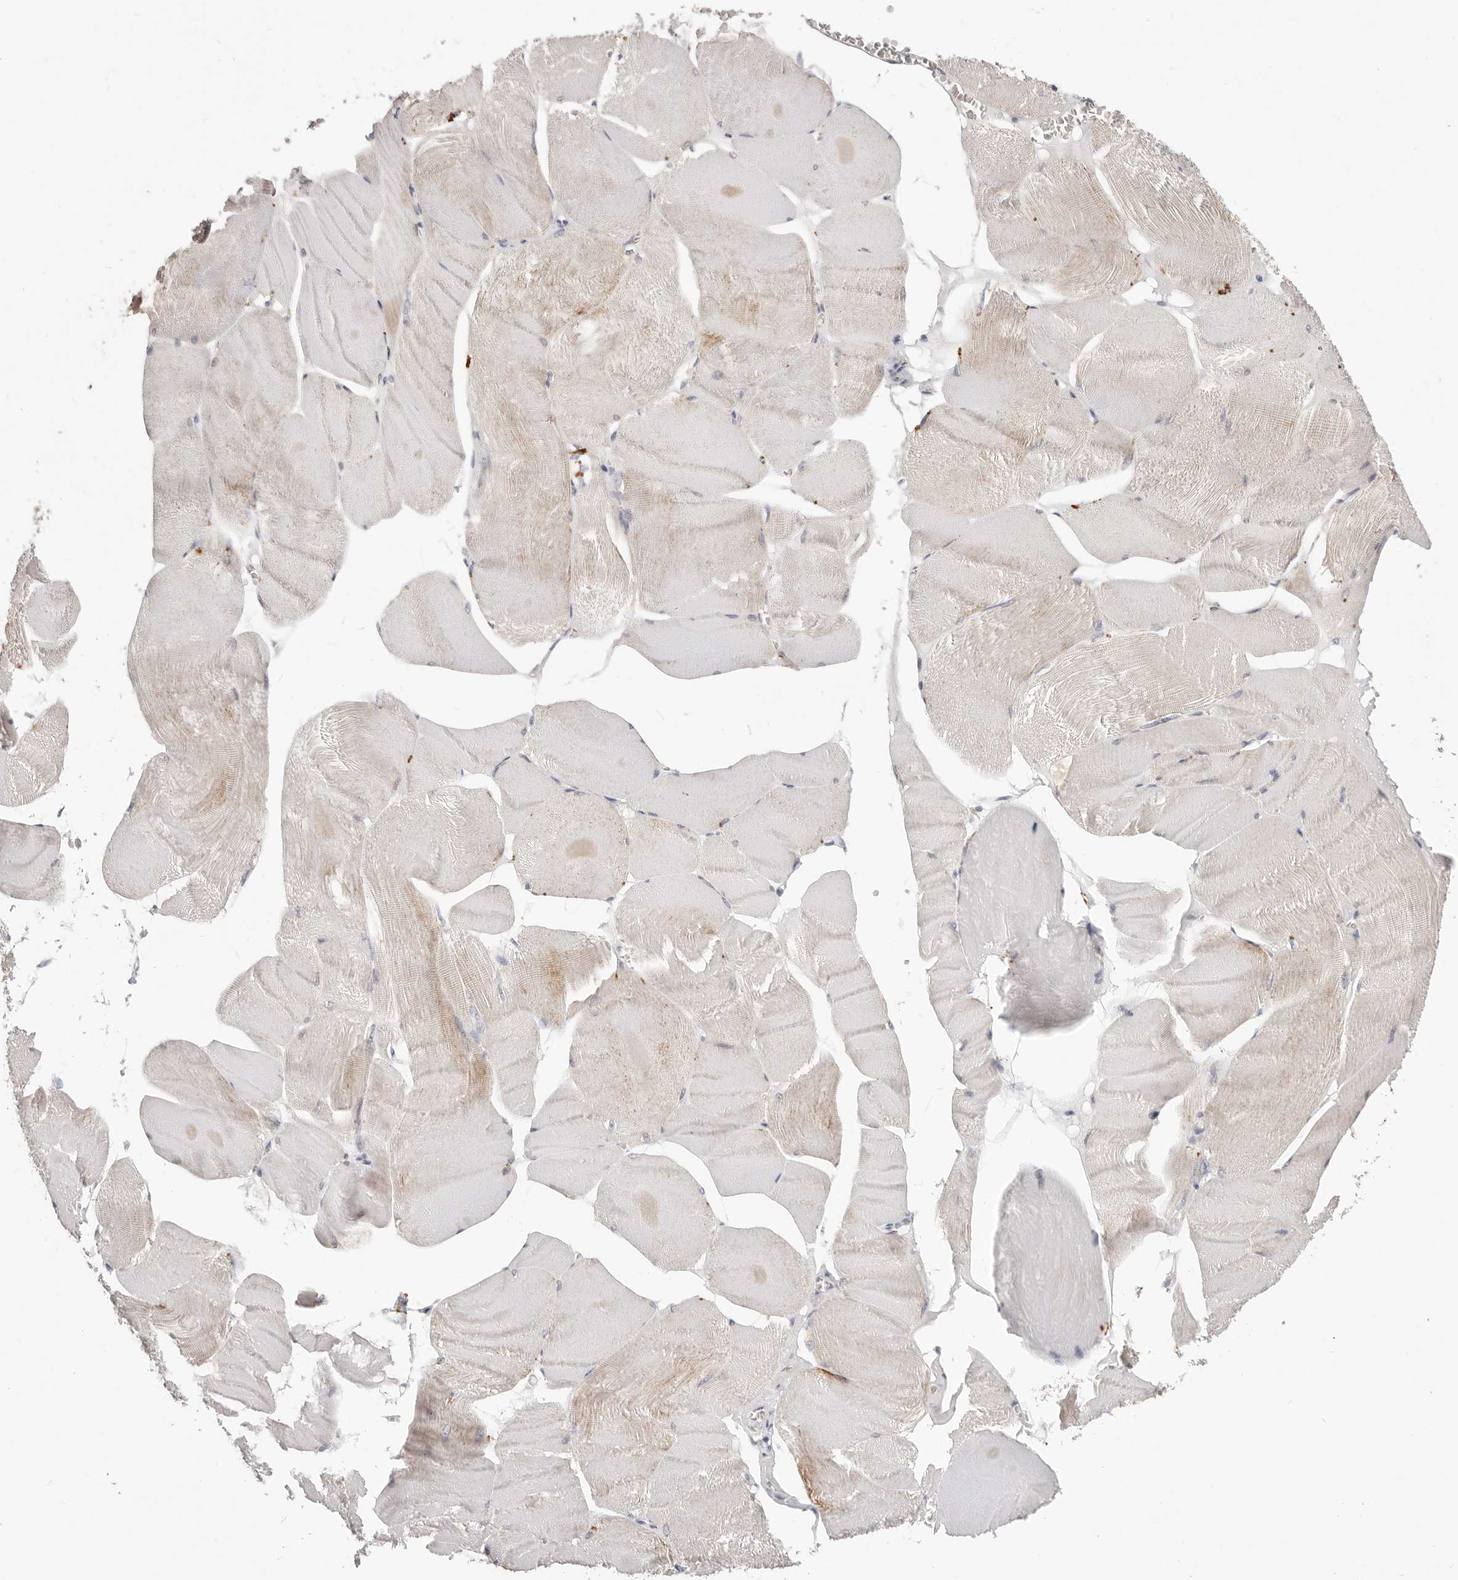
{"staining": {"intensity": "weak", "quantity": "<25%", "location": "cytoplasmic/membranous"}, "tissue": "skeletal muscle", "cell_type": "Myocytes", "image_type": "normal", "snomed": [{"axis": "morphology", "description": "Normal tissue, NOS"}, {"axis": "morphology", "description": "Basal cell carcinoma"}, {"axis": "topography", "description": "Skeletal muscle"}], "caption": "Immunohistochemistry photomicrograph of normal skeletal muscle stained for a protein (brown), which exhibits no staining in myocytes.", "gene": "WDR77", "patient": {"sex": "female", "age": 64}}